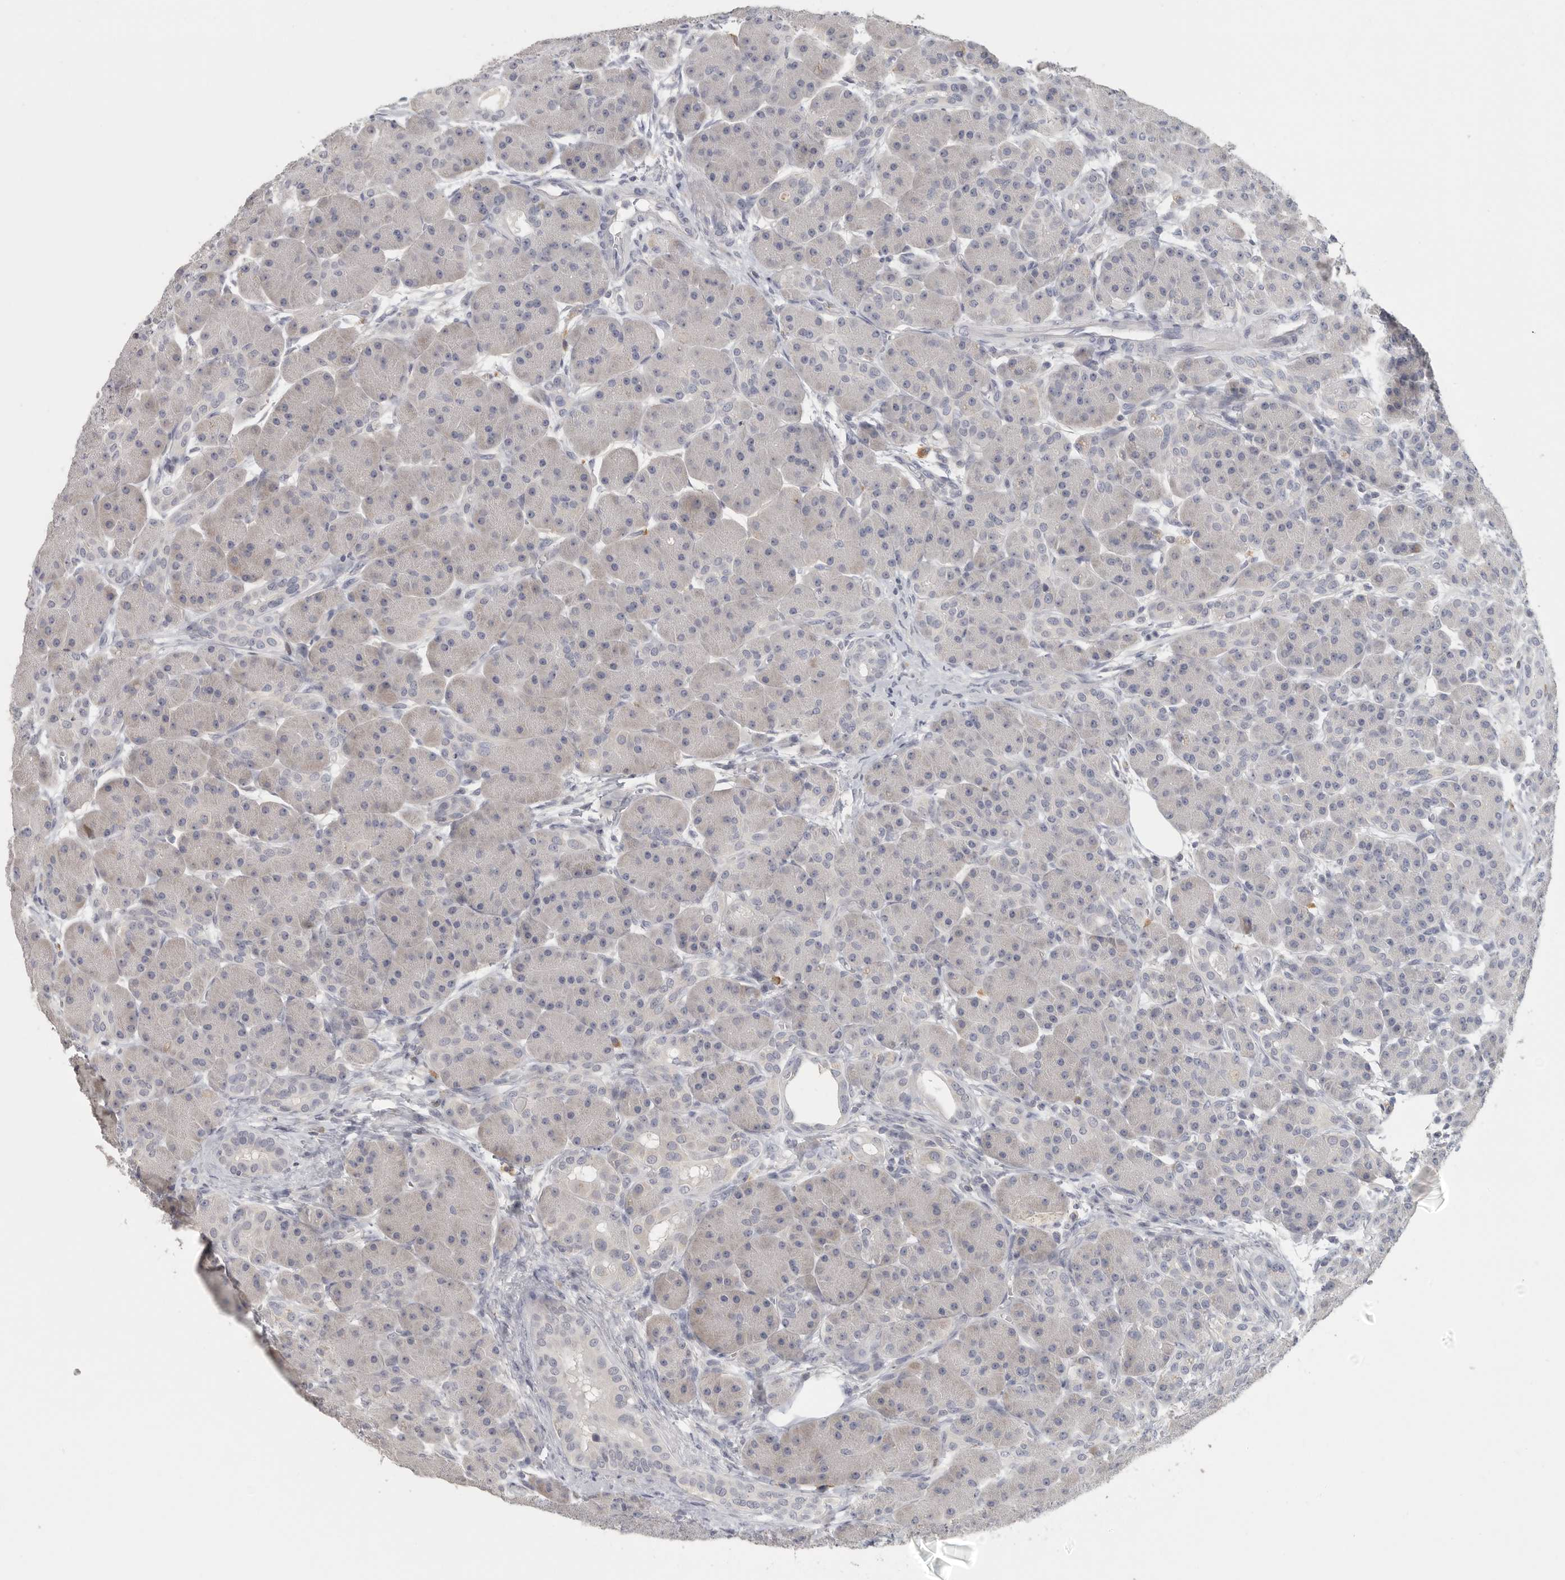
{"staining": {"intensity": "weak", "quantity": "<25%", "location": "cytoplasmic/membranous"}, "tissue": "pancreas", "cell_type": "Exocrine glandular cells", "image_type": "normal", "snomed": [{"axis": "morphology", "description": "Normal tissue, NOS"}, {"axis": "topography", "description": "Pancreas"}], "caption": "Exocrine glandular cells show no significant protein expression in benign pancreas. (Stains: DAB immunohistochemistry with hematoxylin counter stain, Microscopy: brightfield microscopy at high magnification).", "gene": "DNAJC11", "patient": {"sex": "male", "age": 63}}